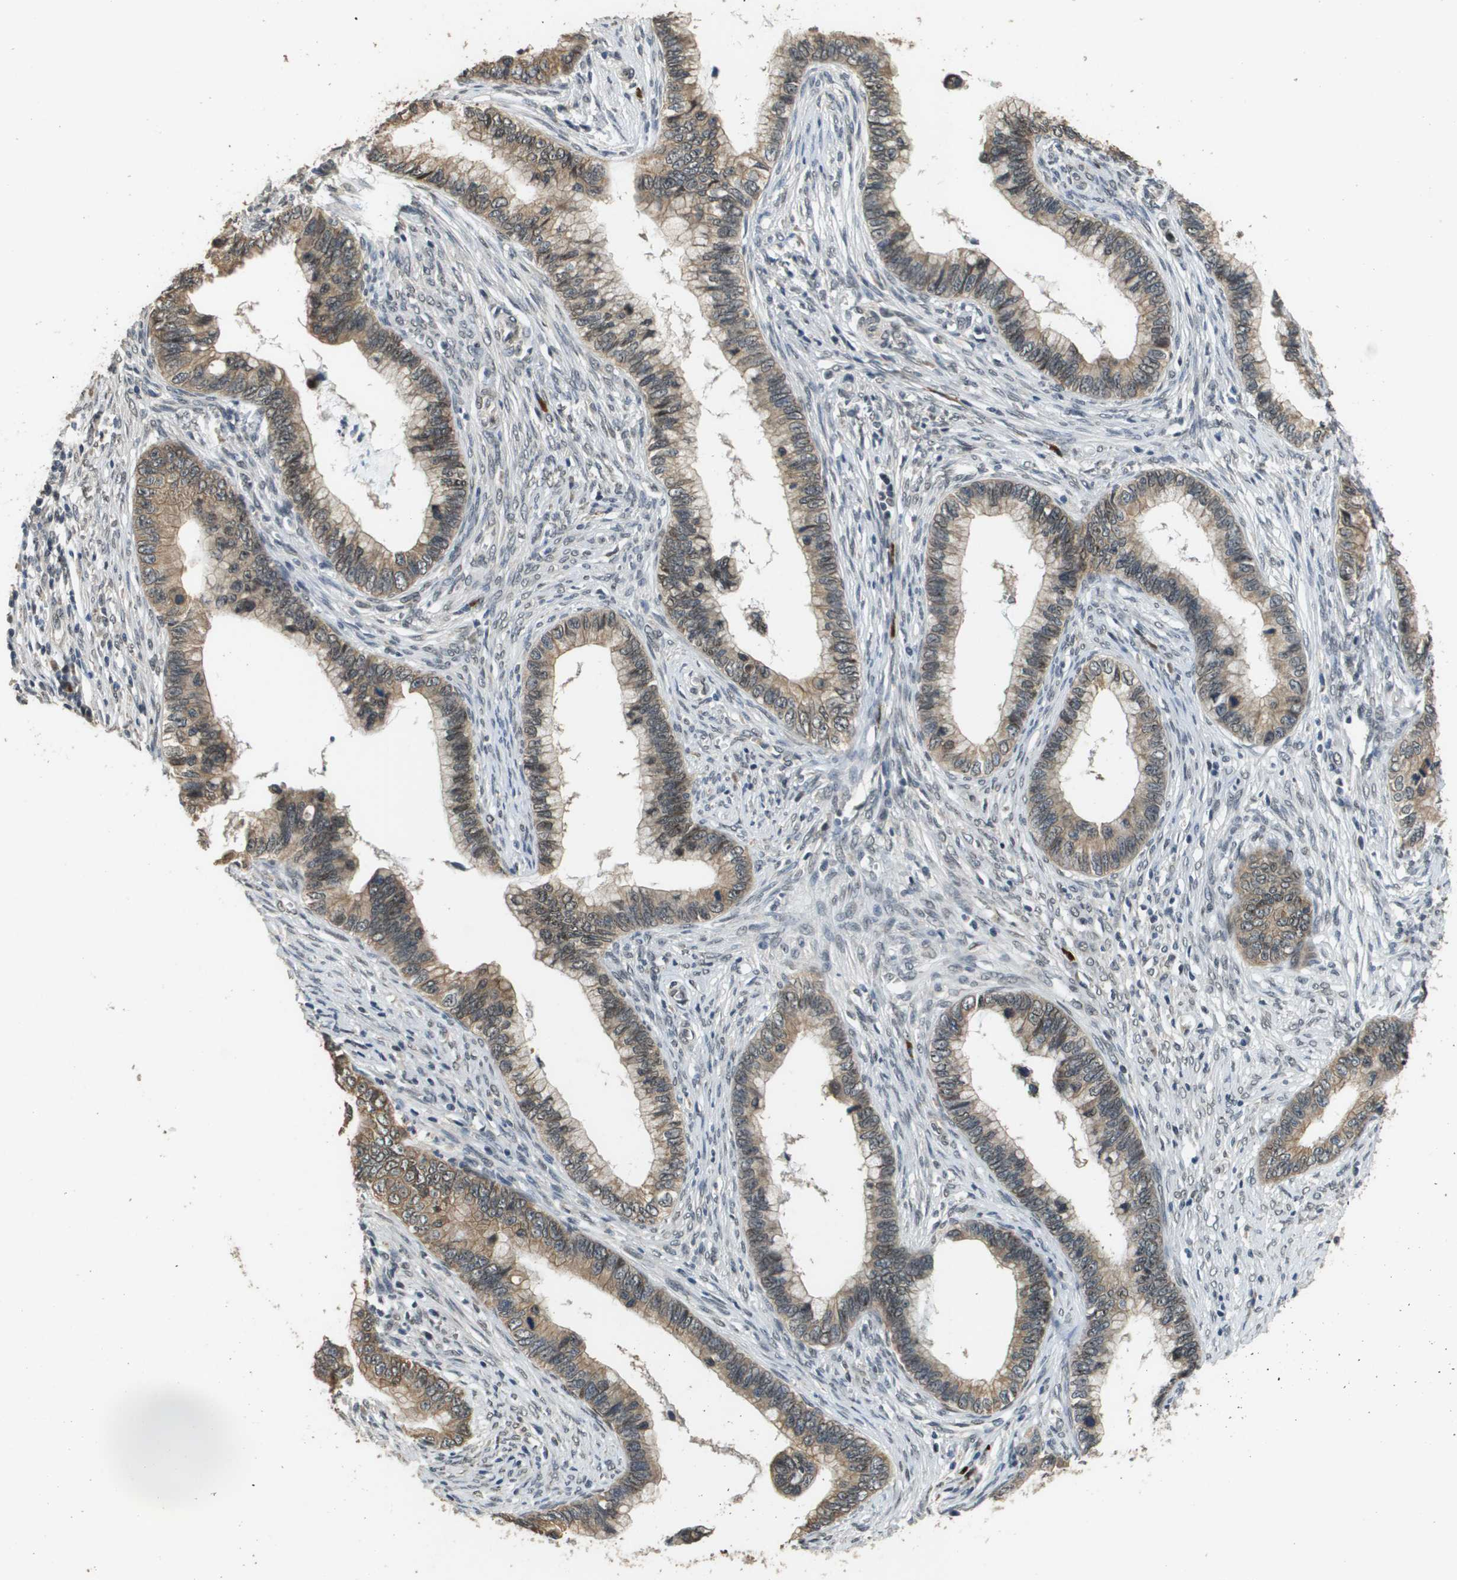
{"staining": {"intensity": "weak", "quantity": ">75%", "location": "cytoplasmic/membranous"}, "tissue": "cervical cancer", "cell_type": "Tumor cells", "image_type": "cancer", "snomed": [{"axis": "morphology", "description": "Adenocarcinoma, NOS"}, {"axis": "topography", "description": "Cervix"}], "caption": "Protein expression analysis of human cervical adenocarcinoma reveals weak cytoplasmic/membranous positivity in approximately >75% of tumor cells. The protein is shown in brown color, while the nuclei are stained blue.", "gene": "FANCC", "patient": {"sex": "female", "age": 44}}